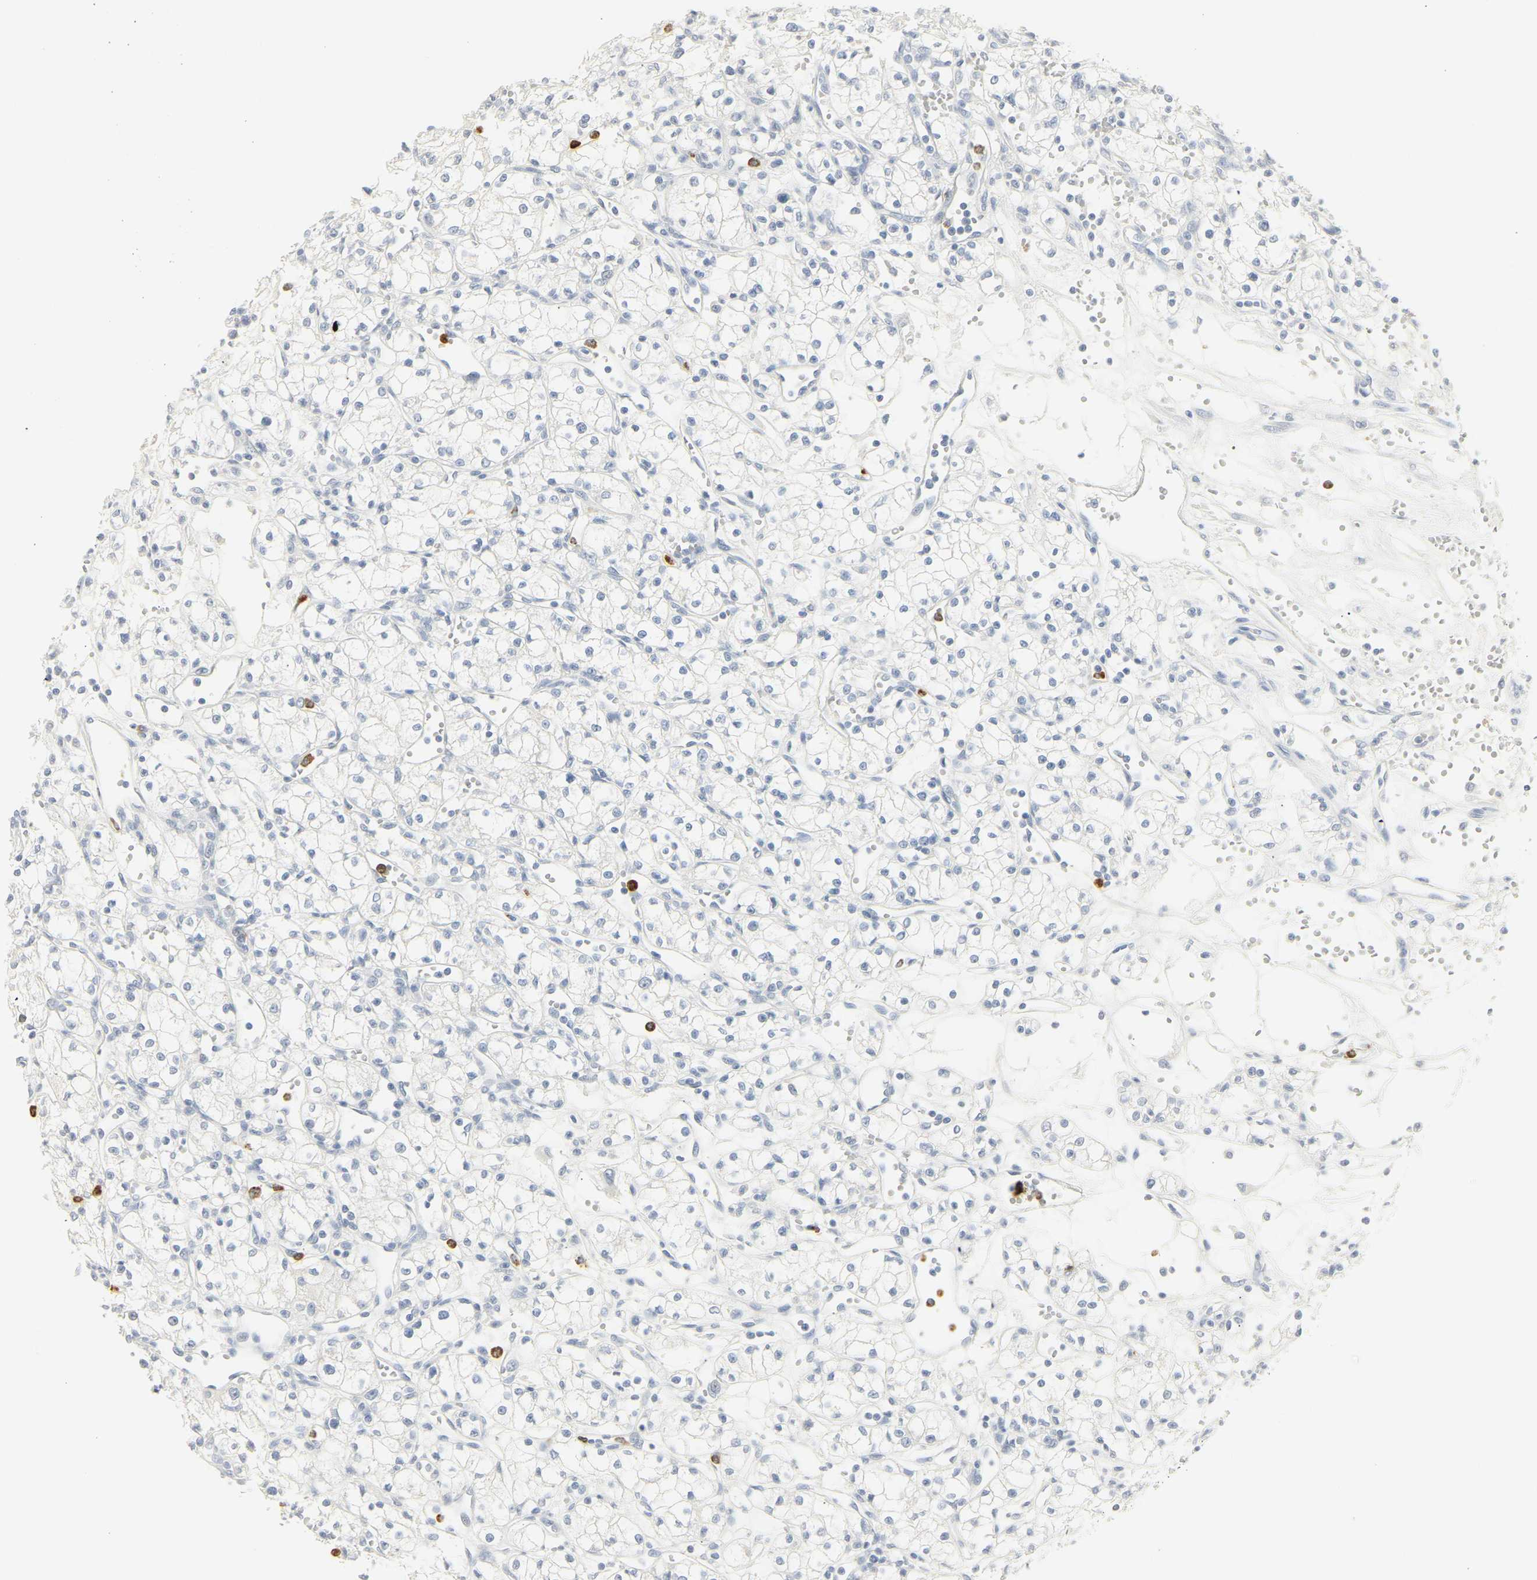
{"staining": {"intensity": "negative", "quantity": "none", "location": "none"}, "tissue": "renal cancer", "cell_type": "Tumor cells", "image_type": "cancer", "snomed": [{"axis": "morphology", "description": "Normal tissue, NOS"}, {"axis": "morphology", "description": "Adenocarcinoma, NOS"}, {"axis": "topography", "description": "Kidney"}], "caption": "Immunohistochemical staining of human renal cancer demonstrates no significant staining in tumor cells.", "gene": "MPO", "patient": {"sex": "male", "age": 59}}